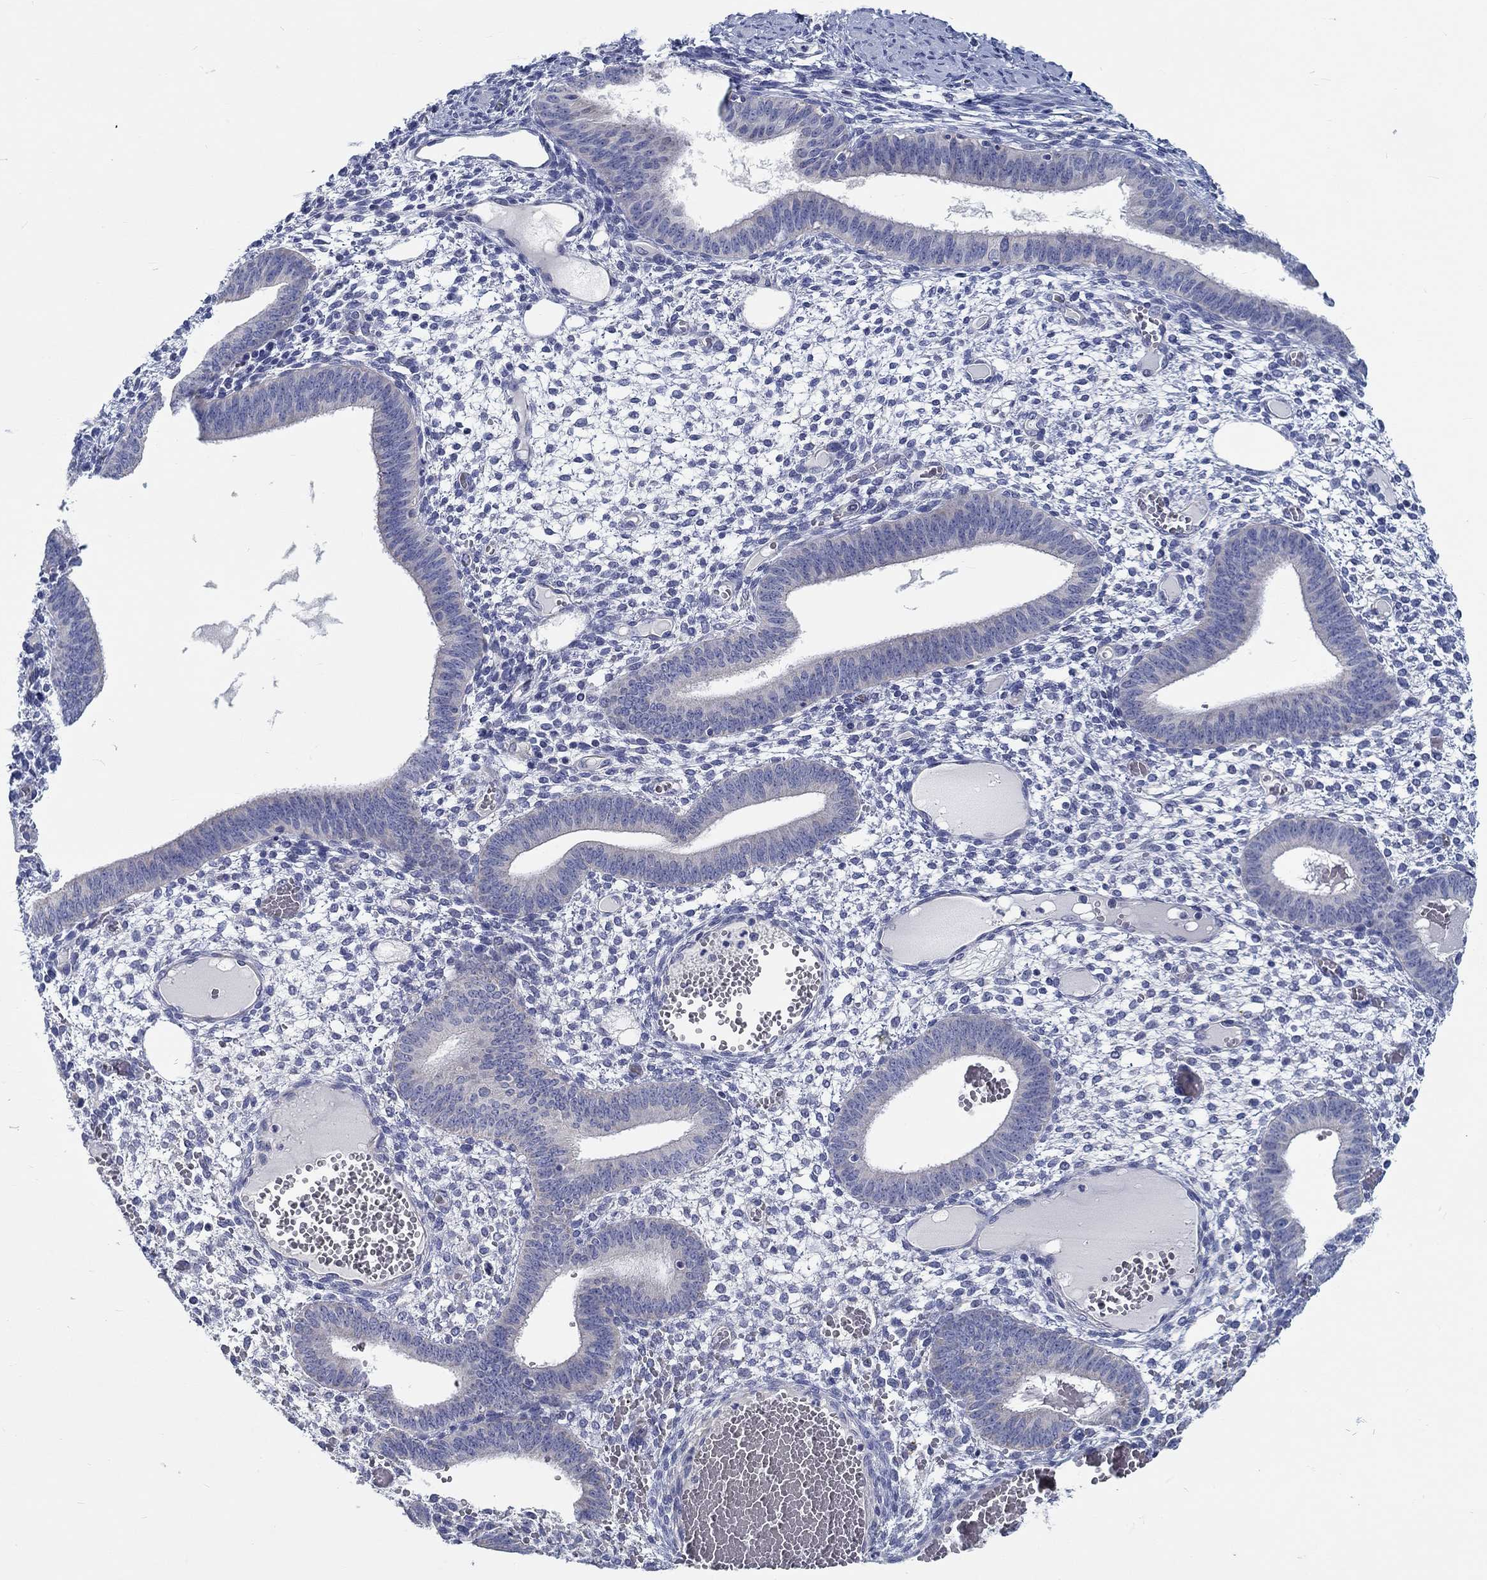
{"staining": {"intensity": "negative", "quantity": "none", "location": "none"}, "tissue": "endometrium", "cell_type": "Cells in endometrial stroma", "image_type": "normal", "snomed": [{"axis": "morphology", "description": "Normal tissue, NOS"}, {"axis": "topography", "description": "Endometrium"}], "caption": "IHC micrograph of normal human endometrium stained for a protein (brown), which displays no staining in cells in endometrial stroma.", "gene": "MYBPC1", "patient": {"sex": "female", "age": 42}}